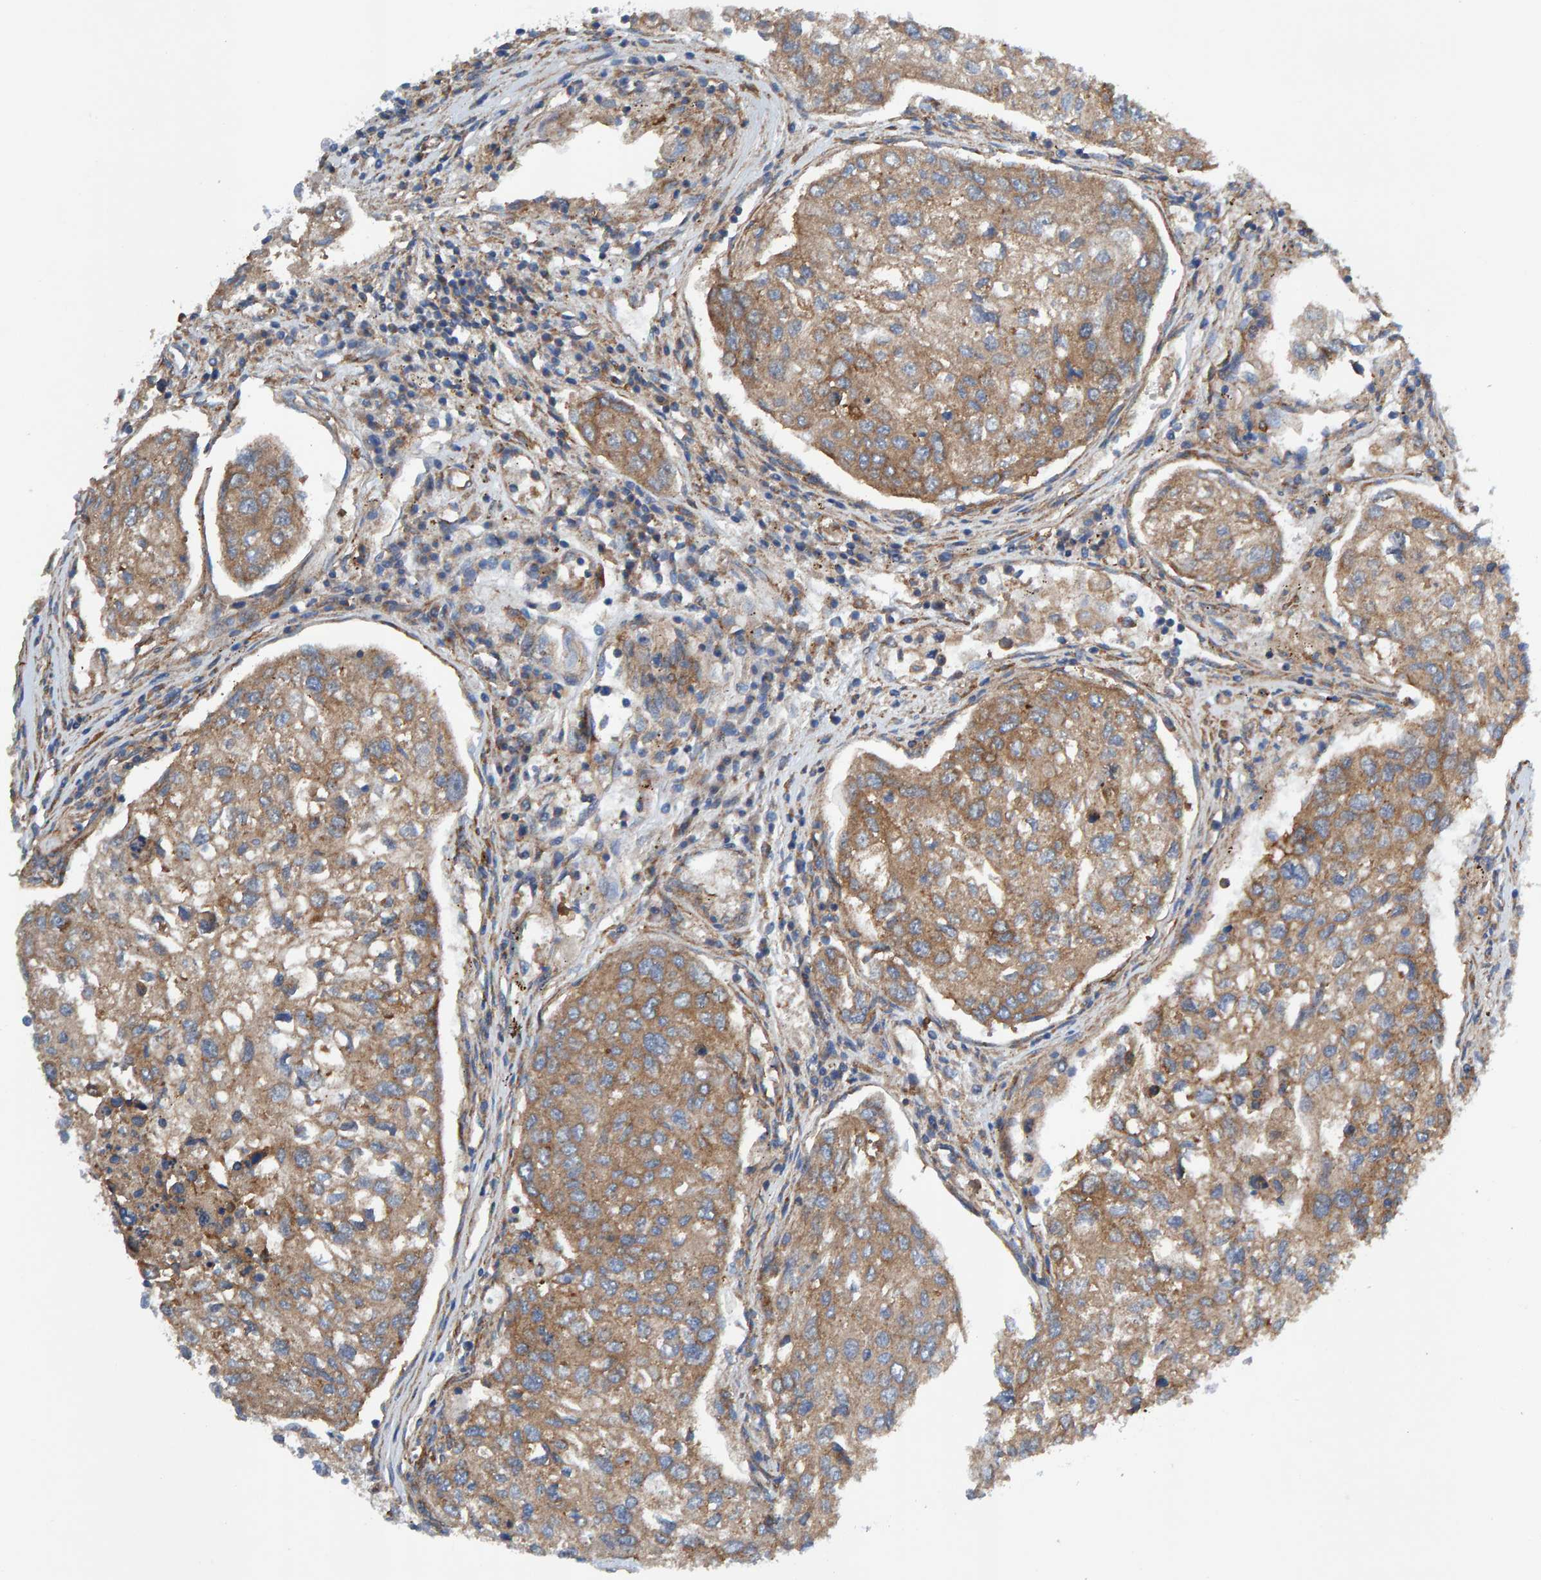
{"staining": {"intensity": "moderate", "quantity": ">75%", "location": "cytoplasmic/membranous"}, "tissue": "urothelial cancer", "cell_type": "Tumor cells", "image_type": "cancer", "snomed": [{"axis": "morphology", "description": "Urothelial carcinoma, High grade"}, {"axis": "topography", "description": "Lymph node"}, {"axis": "topography", "description": "Urinary bladder"}], "caption": "Immunohistochemistry (IHC) photomicrograph of neoplastic tissue: urothelial carcinoma (high-grade) stained using immunohistochemistry (IHC) shows medium levels of moderate protein expression localized specifically in the cytoplasmic/membranous of tumor cells, appearing as a cytoplasmic/membranous brown color.", "gene": "MKLN1", "patient": {"sex": "male", "age": 51}}